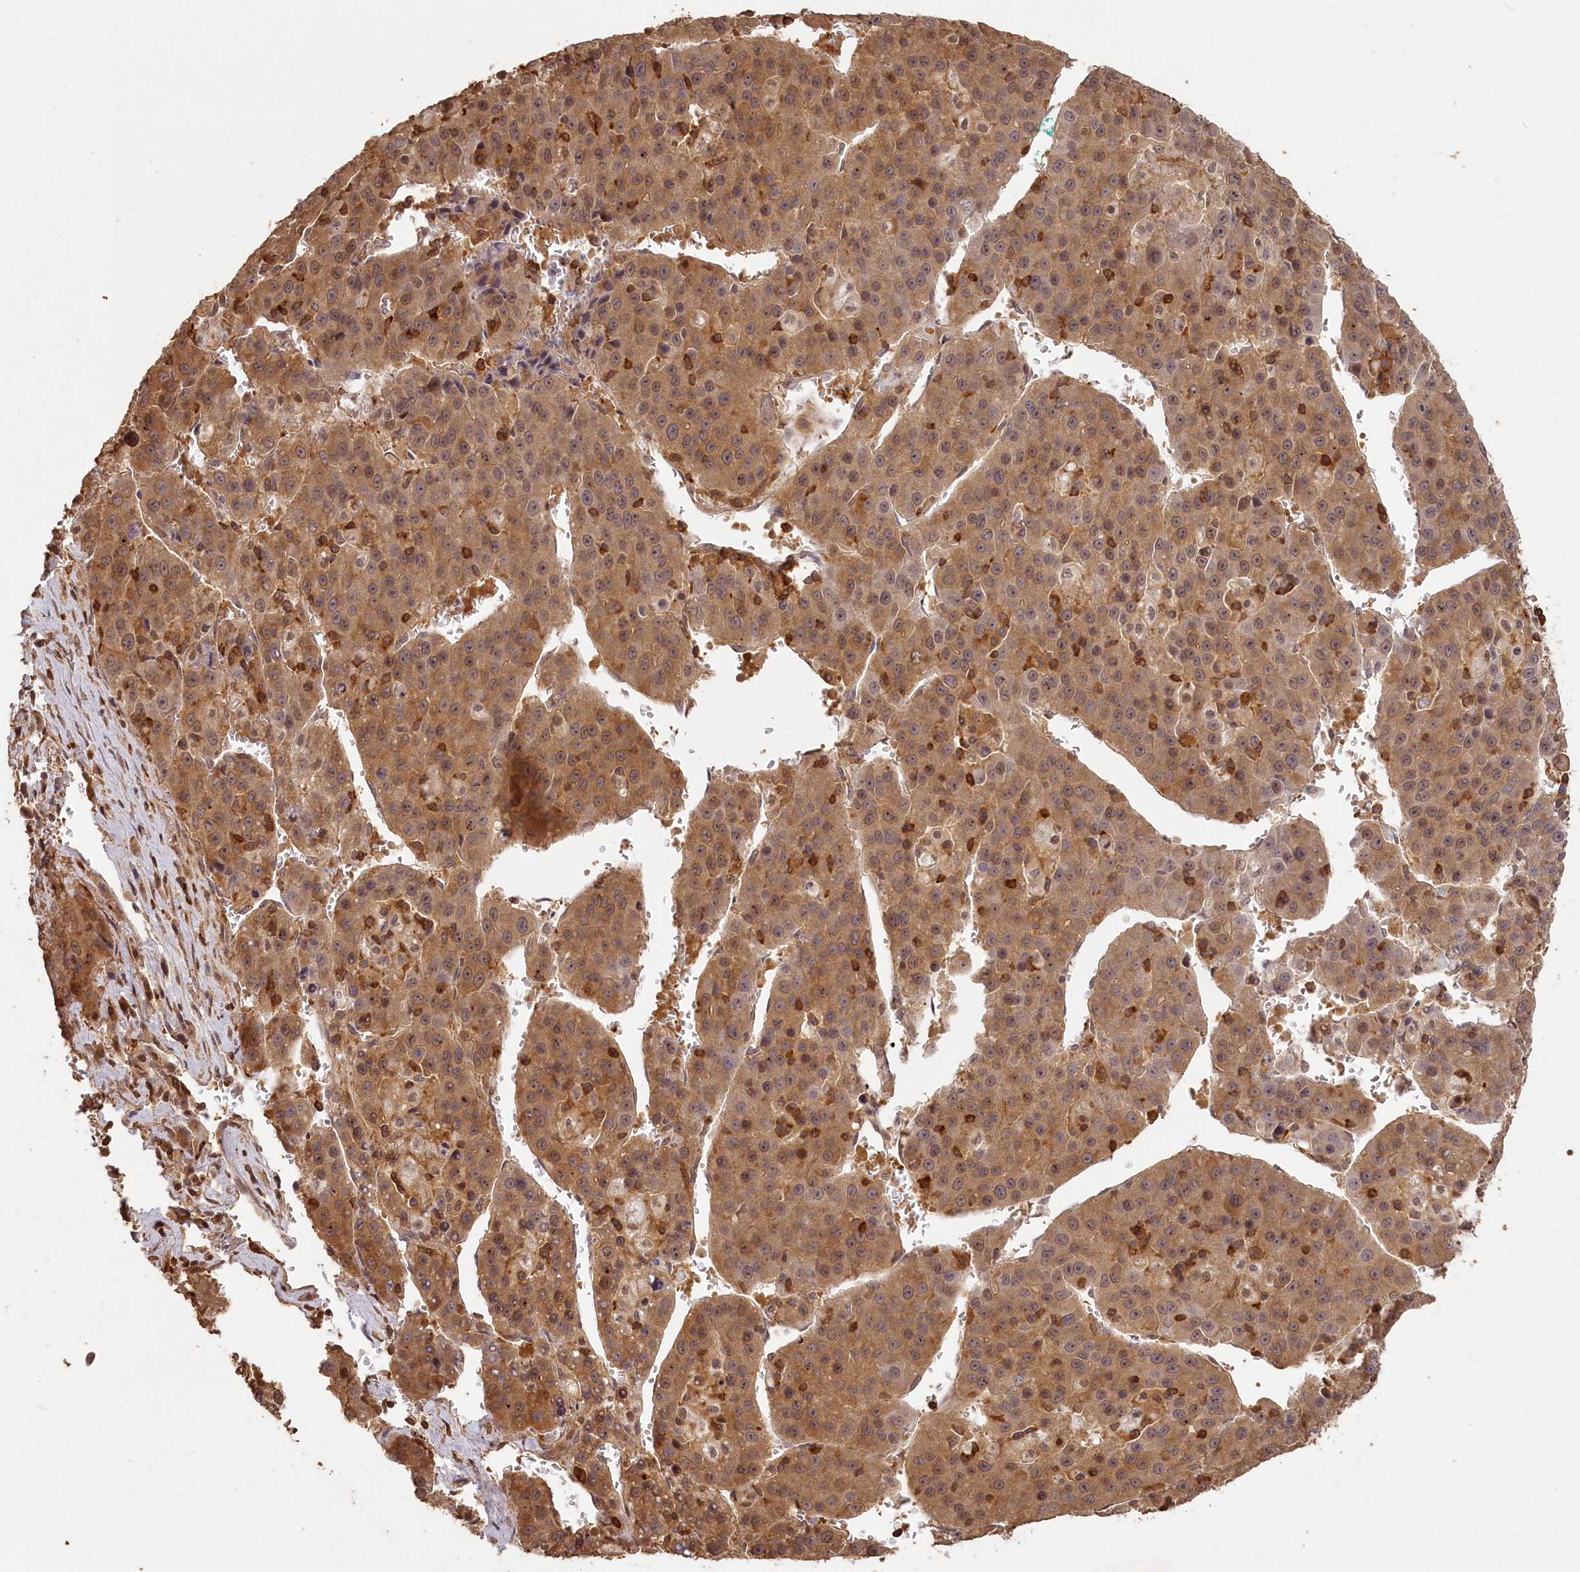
{"staining": {"intensity": "moderate", "quantity": ">75%", "location": "cytoplasmic/membranous"}, "tissue": "liver cancer", "cell_type": "Tumor cells", "image_type": "cancer", "snomed": [{"axis": "morphology", "description": "Carcinoma, Hepatocellular, NOS"}, {"axis": "topography", "description": "Liver"}], "caption": "Immunohistochemistry (IHC) of liver cancer displays medium levels of moderate cytoplasmic/membranous positivity in approximately >75% of tumor cells.", "gene": "MADD", "patient": {"sex": "female", "age": 53}}